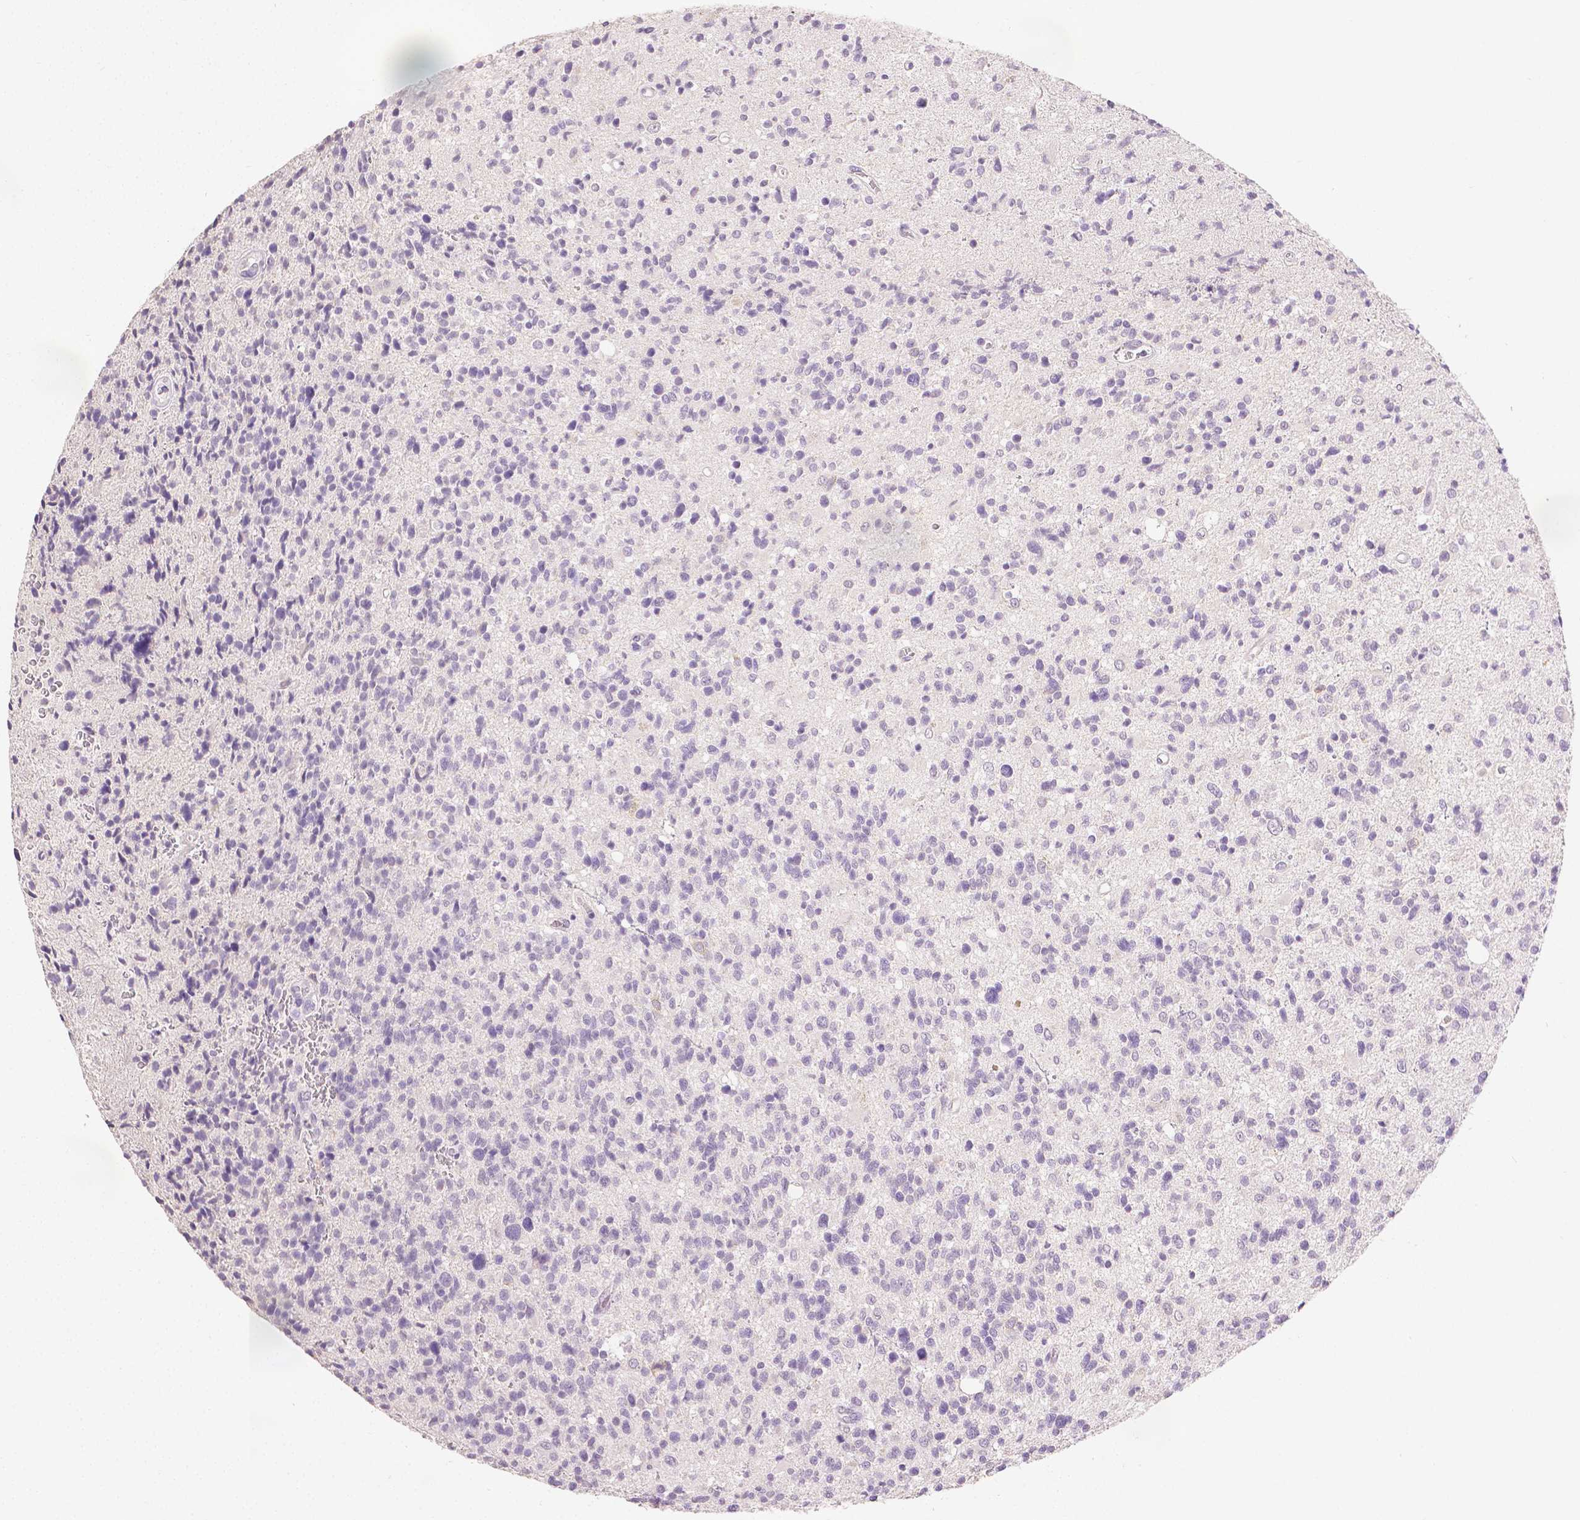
{"staining": {"intensity": "negative", "quantity": "none", "location": "none"}, "tissue": "glioma", "cell_type": "Tumor cells", "image_type": "cancer", "snomed": [{"axis": "morphology", "description": "Glioma, malignant, High grade"}, {"axis": "topography", "description": "Brain"}], "caption": "Tumor cells show no significant protein positivity in malignant glioma (high-grade).", "gene": "TGM1", "patient": {"sex": "male", "age": 29}}